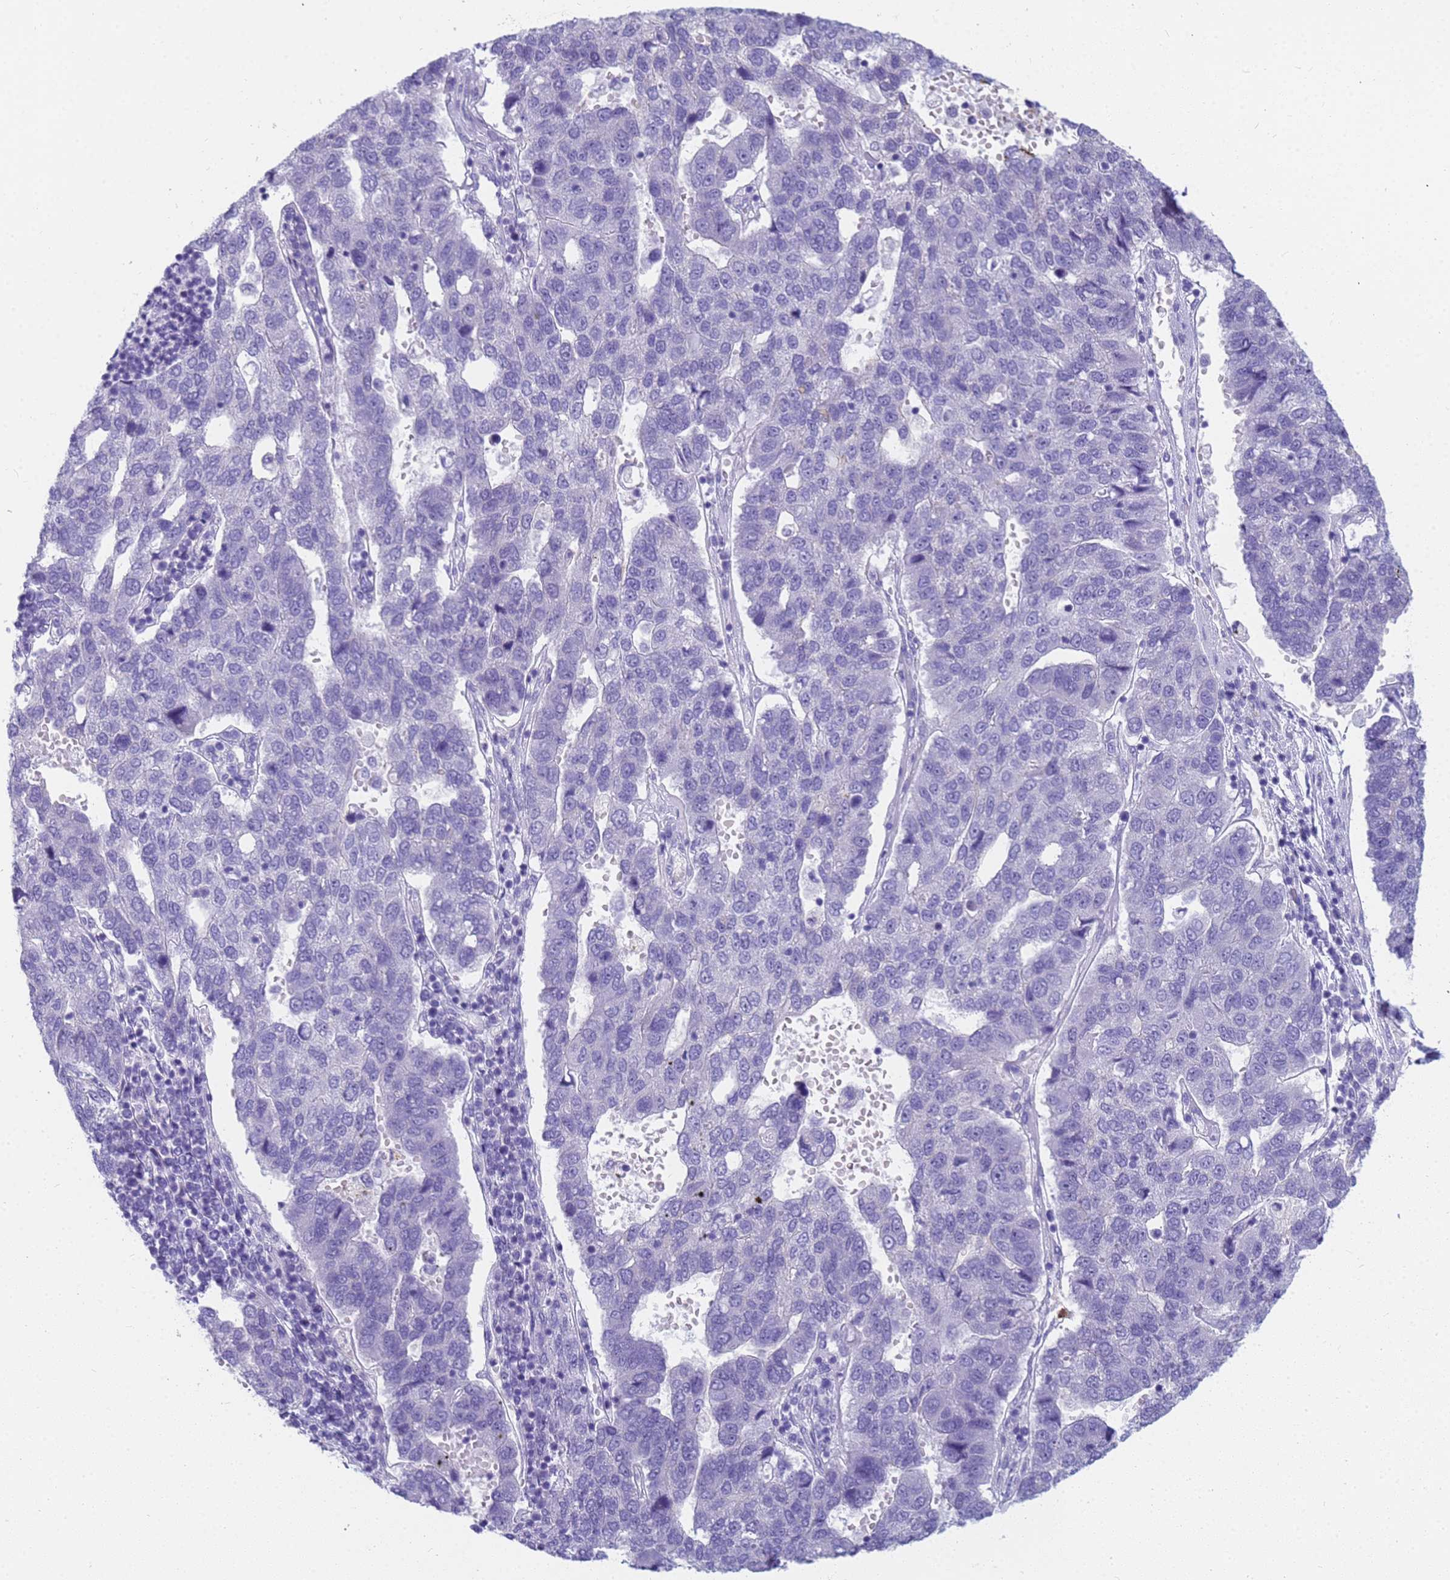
{"staining": {"intensity": "negative", "quantity": "none", "location": "none"}, "tissue": "pancreatic cancer", "cell_type": "Tumor cells", "image_type": "cancer", "snomed": [{"axis": "morphology", "description": "Adenocarcinoma, NOS"}, {"axis": "topography", "description": "Pancreas"}], "caption": "Pancreatic cancer was stained to show a protein in brown. There is no significant positivity in tumor cells. (DAB (3,3'-diaminobenzidine) immunohistochemistry with hematoxylin counter stain).", "gene": "RNASE2", "patient": {"sex": "female", "age": 61}}